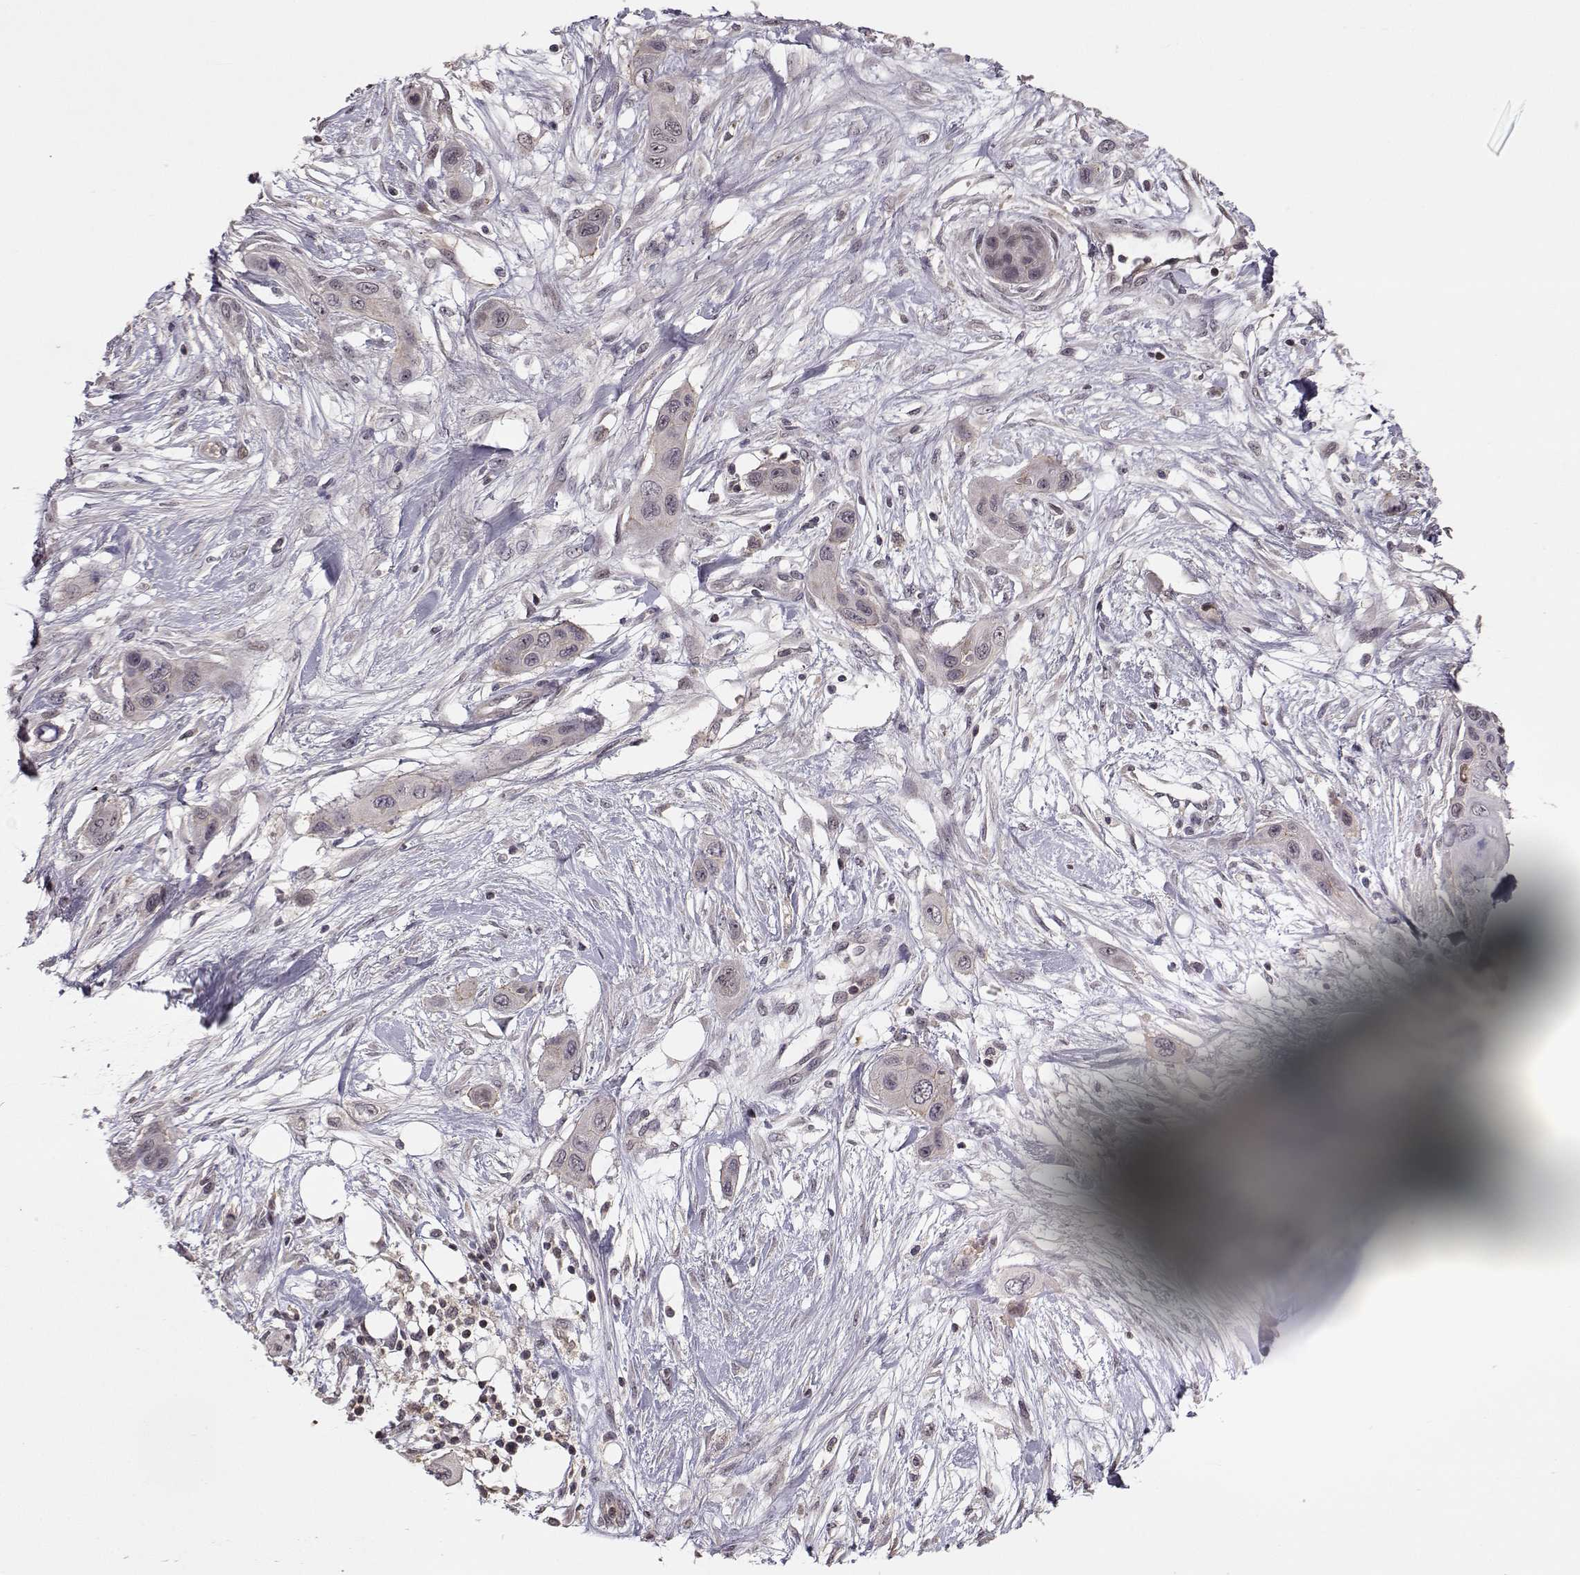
{"staining": {"intensity": "negative", "quantity": "none", "location": "none"}, "tissue": "skin cancer", "cell_type": "Tumor cells", "image_type": "cancer", "snomed": [{"axis": "morphology", "description": "Squamous cell carcinoma, NOS"}, {"axis": "topography", "description": "Skin"}], "caption": "Tumor cells are negative for brown protein staining in skin squamous cell carcinoma.", "gene": "PLEKHG3", "patient": {"sex": "male", "age": 79}}